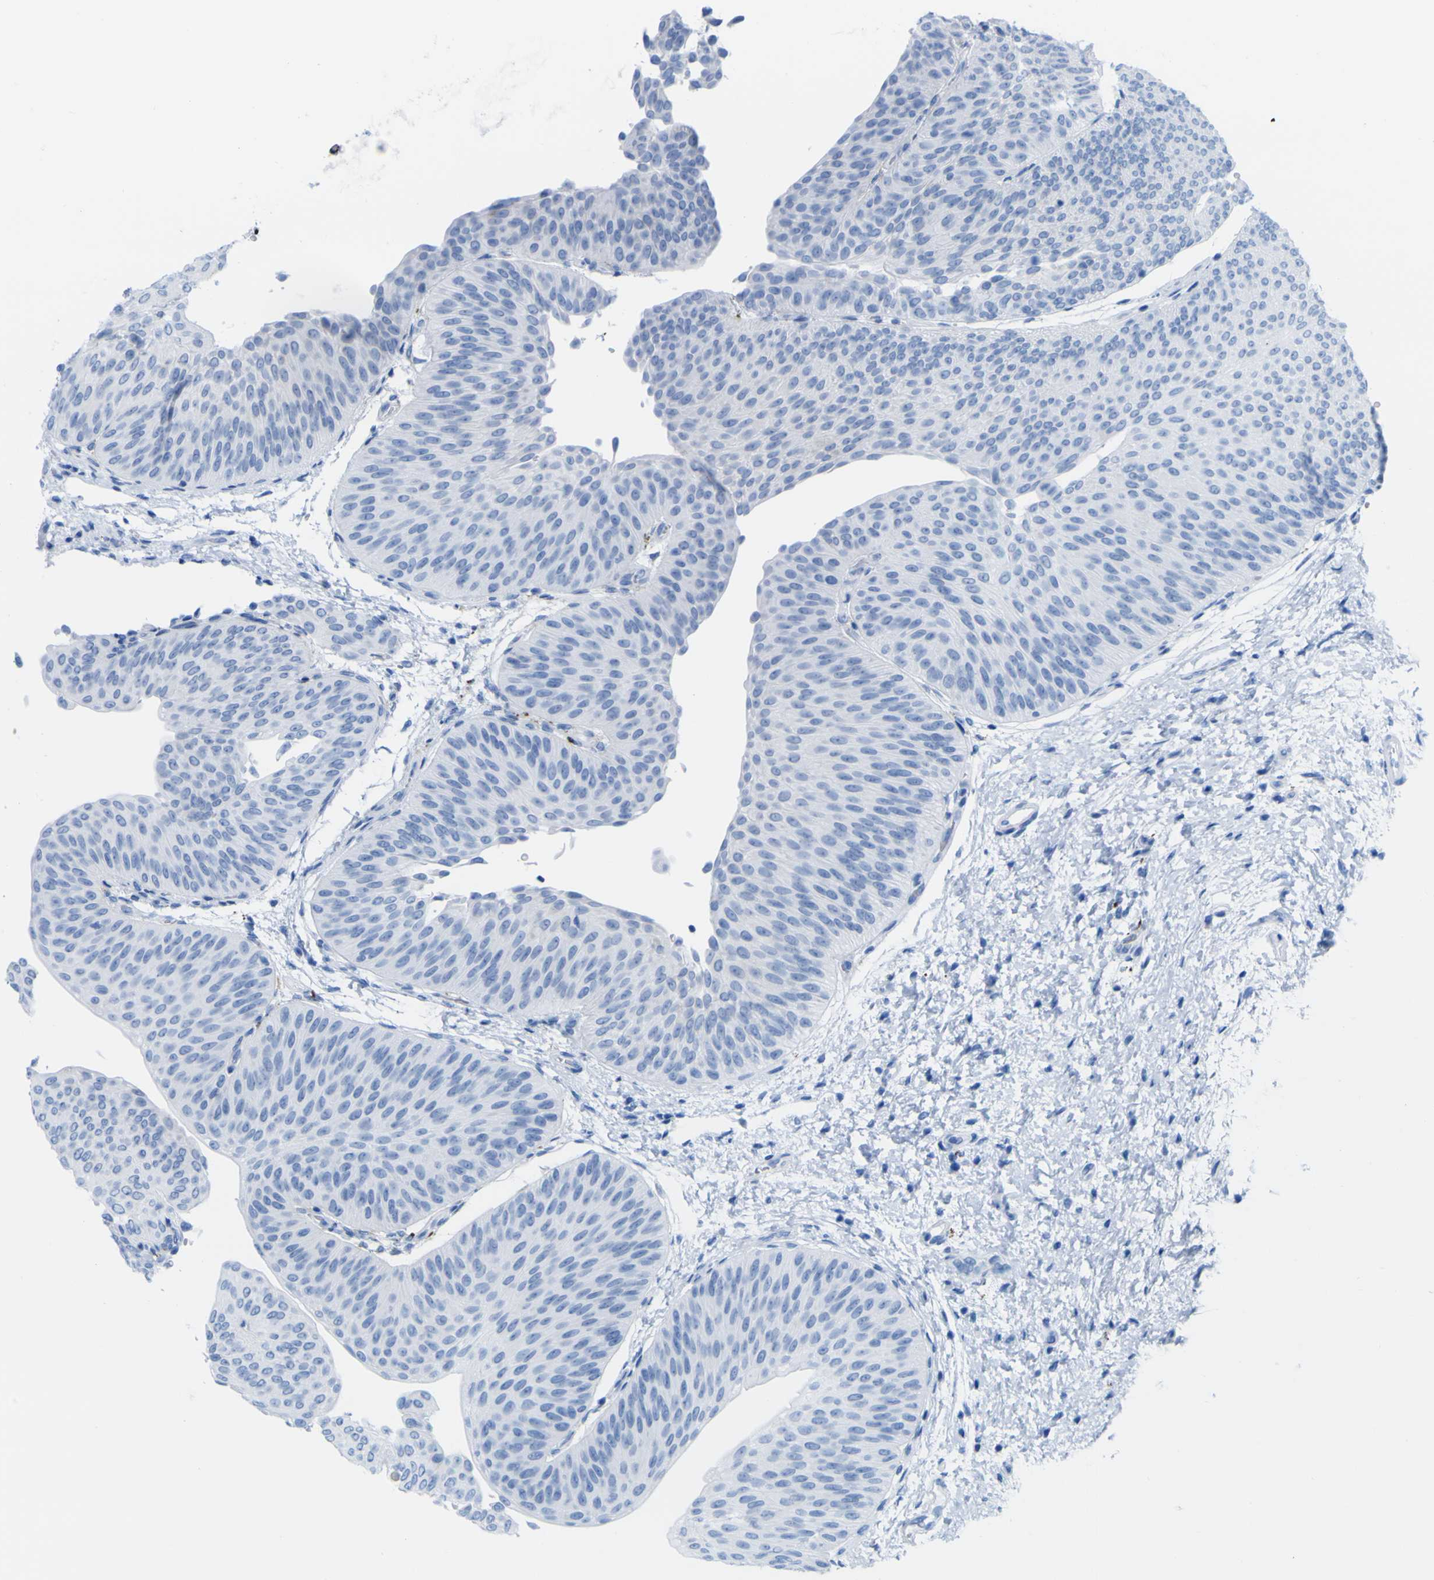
{"staining": {"intensity": "negative", "quantity": "none", "location": "none"}, "tissue": "urothelial cancer", "cell_type": "Tumor cells", "image_type": "cancer", "snomed": [{"axis": "morphology", "description": "Urothelial carcinoma, Low grade"}, {"axis": "topography", "description": "Urinary bladder"}], "caption": "There is no significant positivity in tumor cells of urothelial carcinoma (low-grade). (Immunohistochemistry (ihc), brightfield microscopy, high magnification).", "gene": "PLD3", "patient": {"sex": "female", "age": 60}}